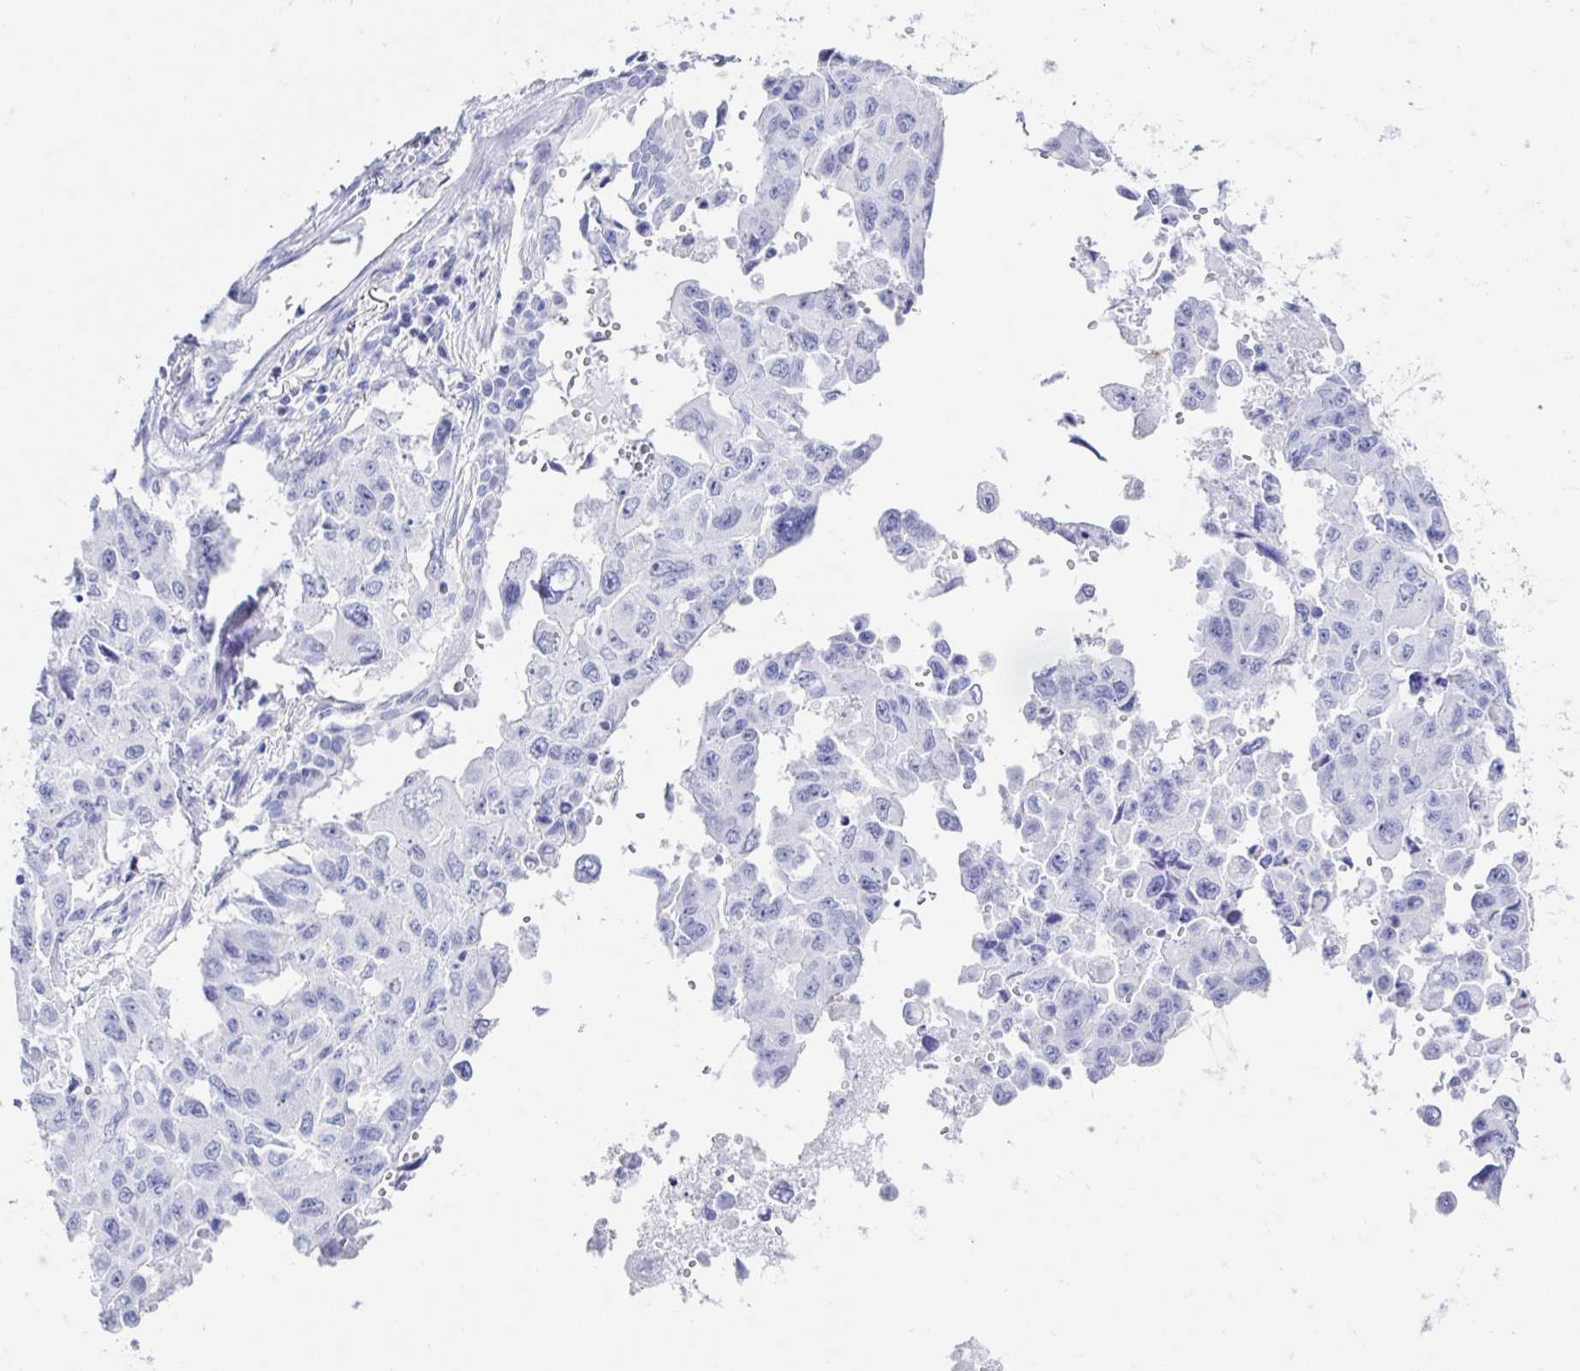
{"staining": {"intensity": "negative", "quantity": "none", "location": "none"}, "tissue": "lung cancer", "cell_type": "Tumor cells", "image_type": "cancer", "snomed": [{"axis": "morphology", "description": "Adenocarcinoma, NOS"}, {"axis": "topography", "description": "Lung"}], "caption": "Lung adenocarcinoma was stained to show a protein in brown. There is no significant expression in tumor cells. The staining is performed using DAB brown chromogen with nuclei counter-stained in using hematoxylin.", "gene": "CA9", "patient": {"sex": "male", "age": 64}}